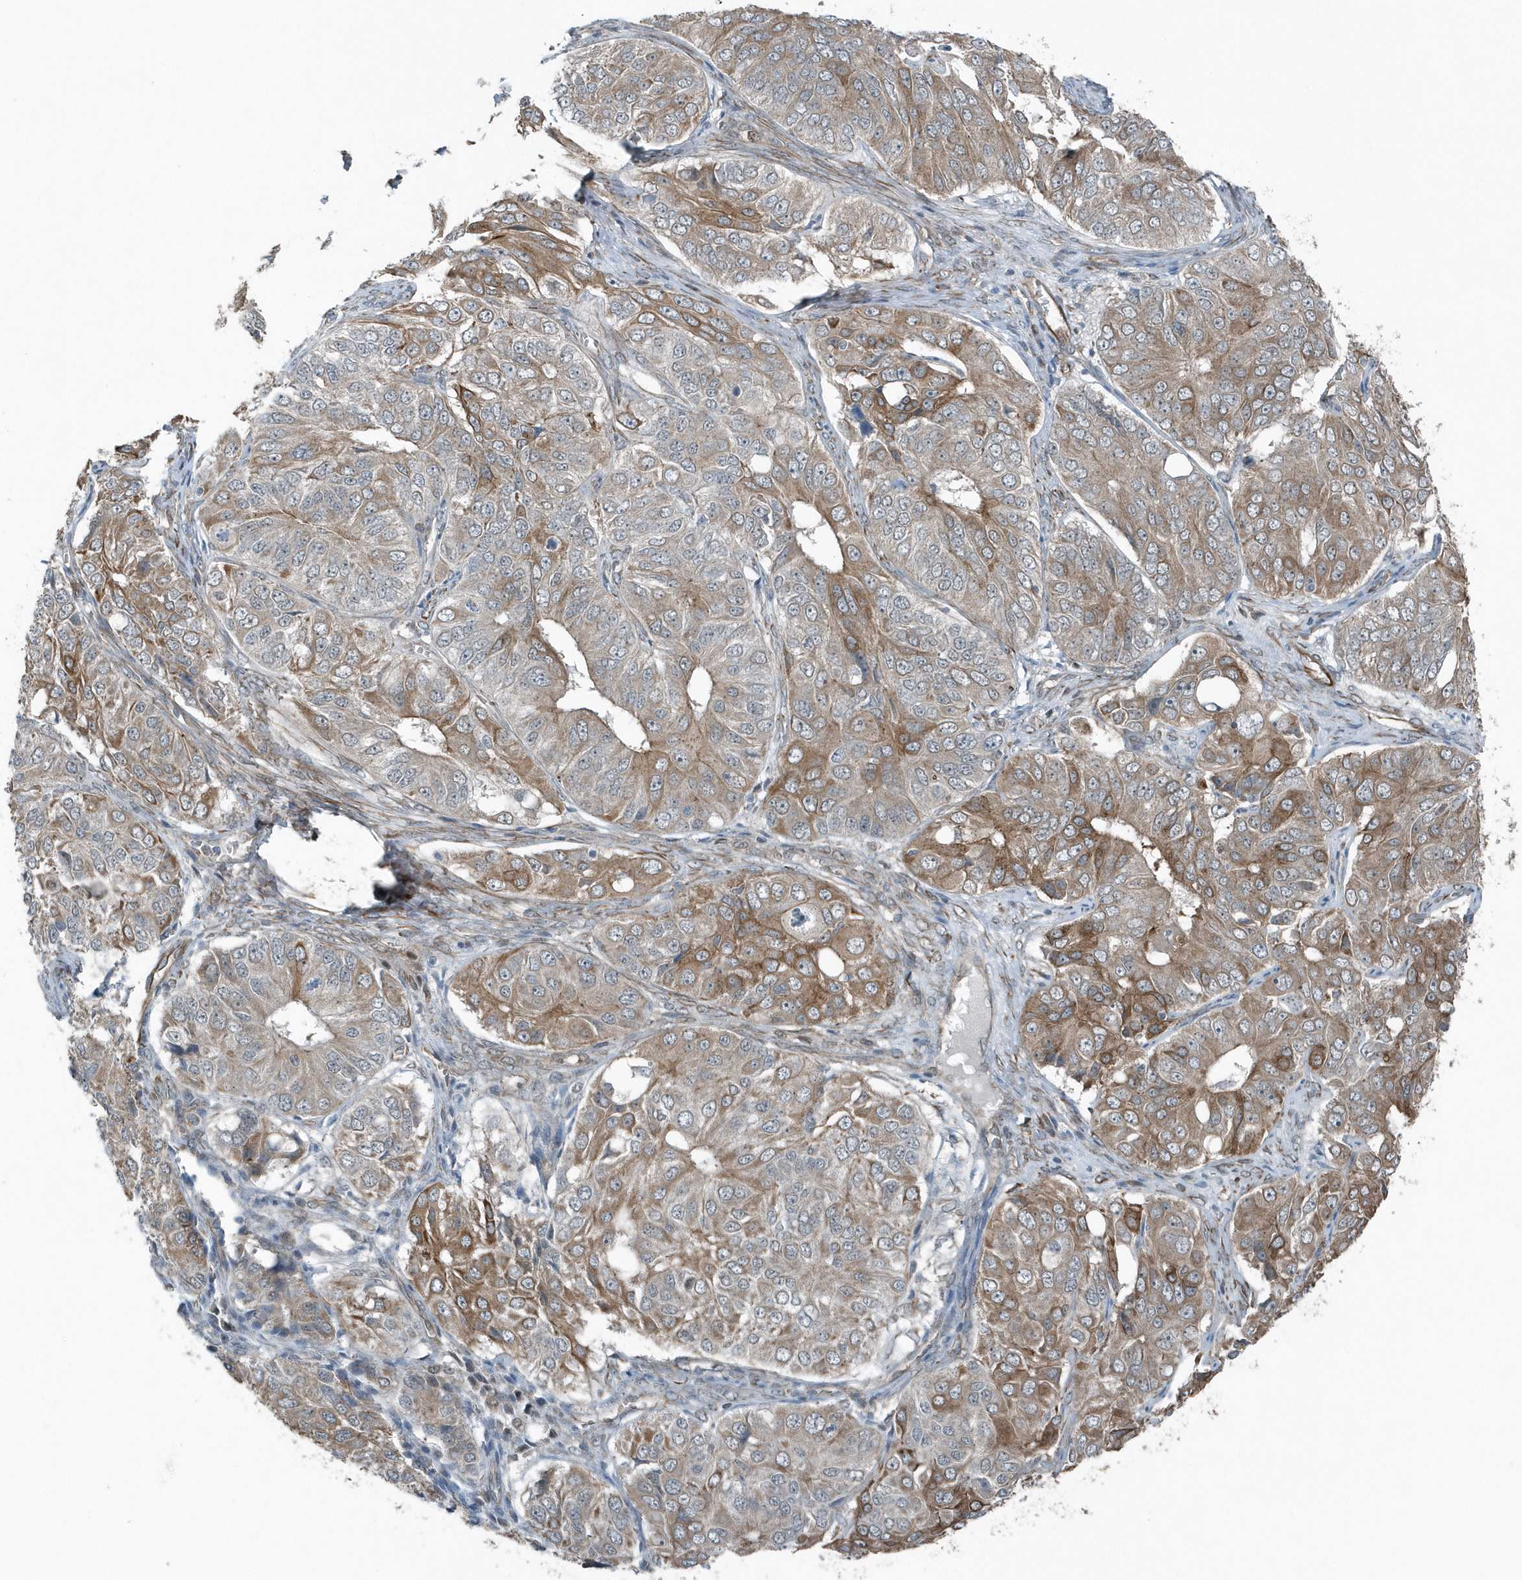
{"staining": {"intensity": "moderate", "quantity": "25%-75%", "location": "cytoplasmic/membranous"}, "tissue": "ovarian cancer", "cell_type": "Tumor cells", "image_type": "cancer", "snomed": [{"axis": "morphology", "description": "Carcinoma, endometroid"}, {"axis": "topography", "description": "Ovary"}], "caption": "Tumor cells display moderate cytoplasmic/membranous expression in approximately 25%-75% of cells in ovarian cancer.", "gene": "GCC2", "patient": {"sex": "female", "age": 51}}